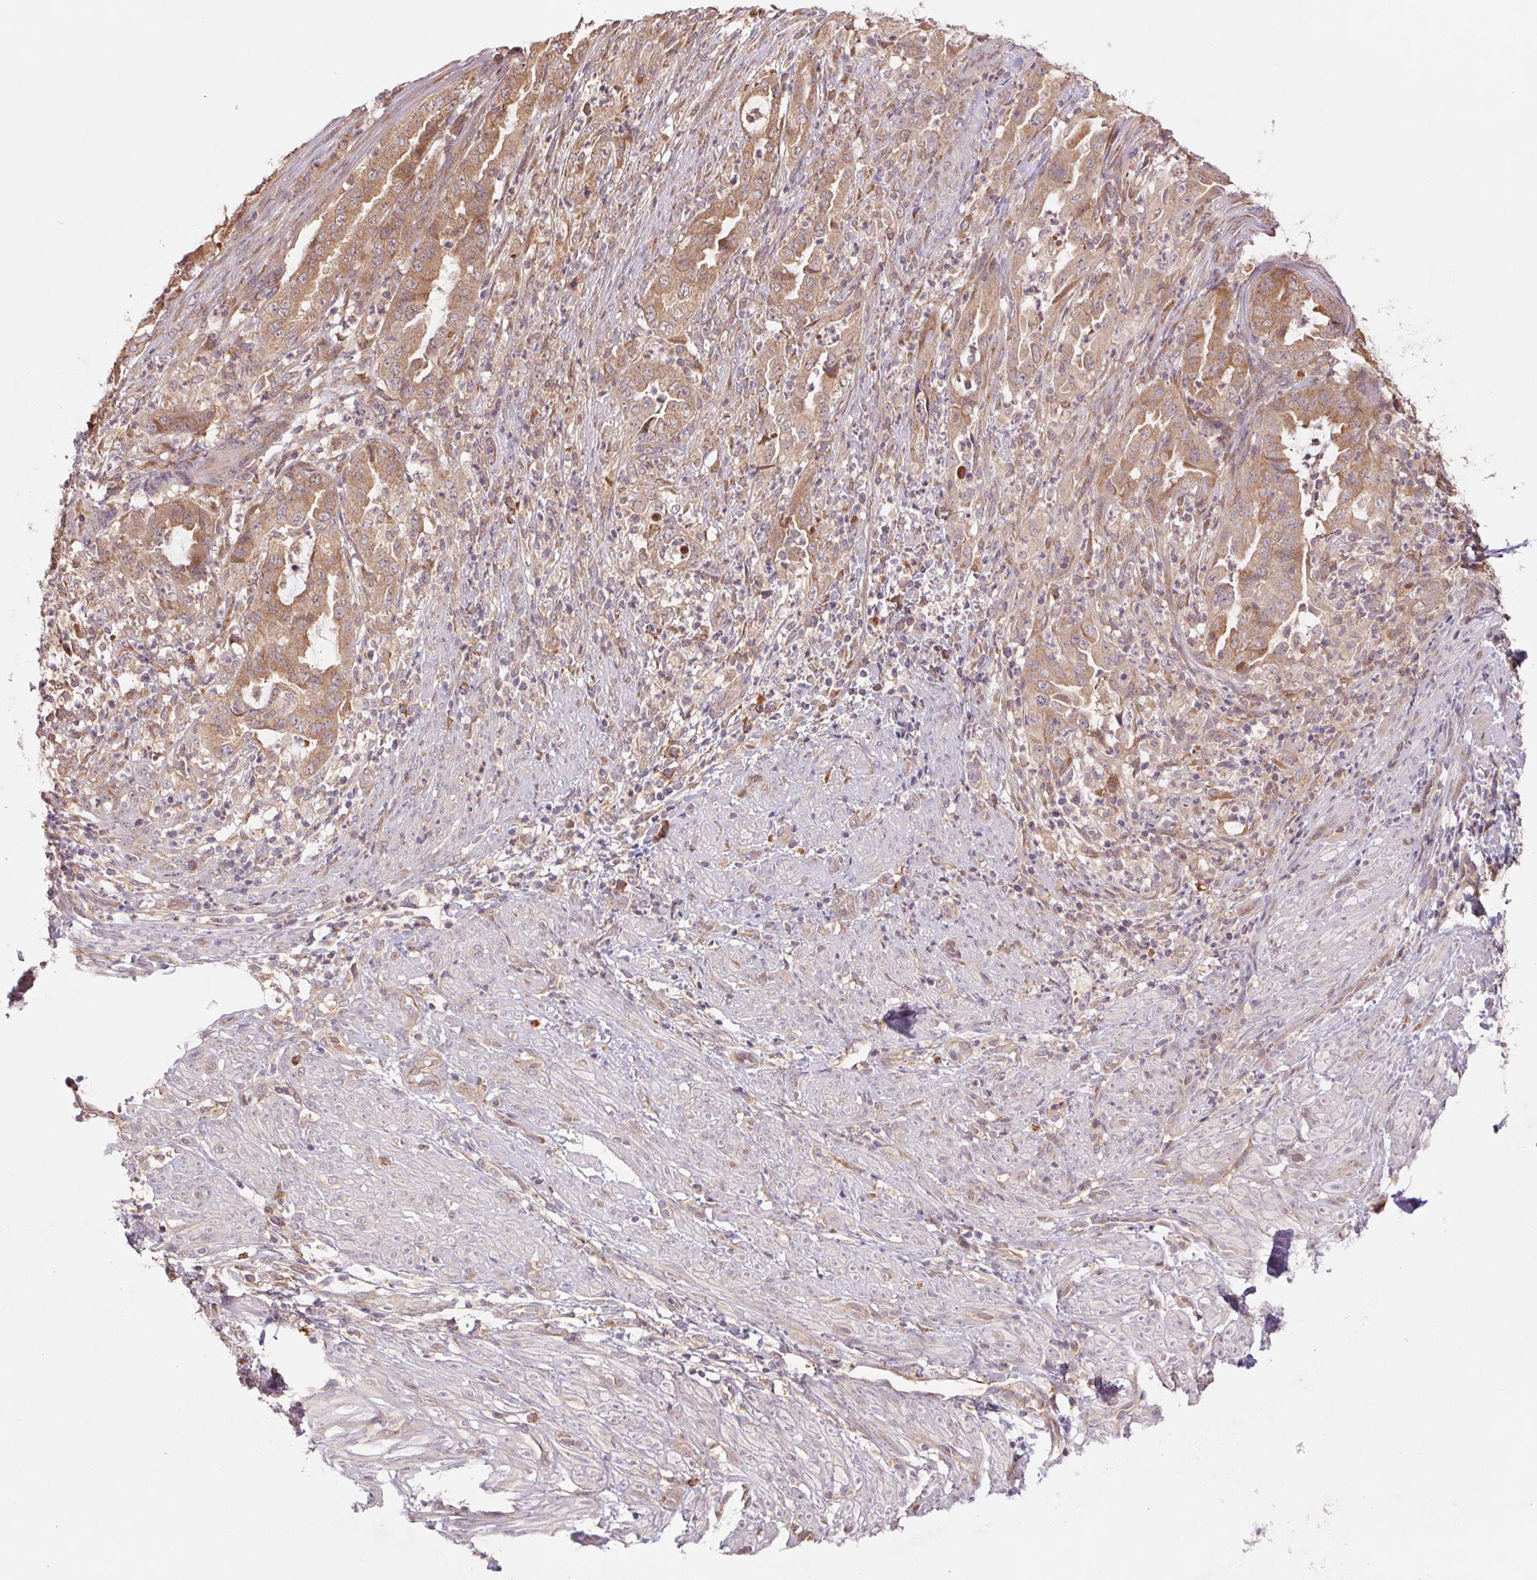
{"staining": {"intensity": "moderate", "quantity": ">75%", "location": "cytoplasmic/membranous"}, "tissue": "endometrial cancer", "cell_type": "Tumor cells", "image_type": "cancer", "snomed": [{"axis": "morphology", "description": "Adenocarcinoma, NOS"}, {"axis": "topography", "description": "Endometrium"}], "caption": "Adenocarcinoma (endometrial) tissue exhibits moderate cytoplasmic/membranous expression in about >75% of tumor cells, visualized by immunohistochemistry.", "gene": "RRM1", "patient": {"sex": "female", "age": 51}}